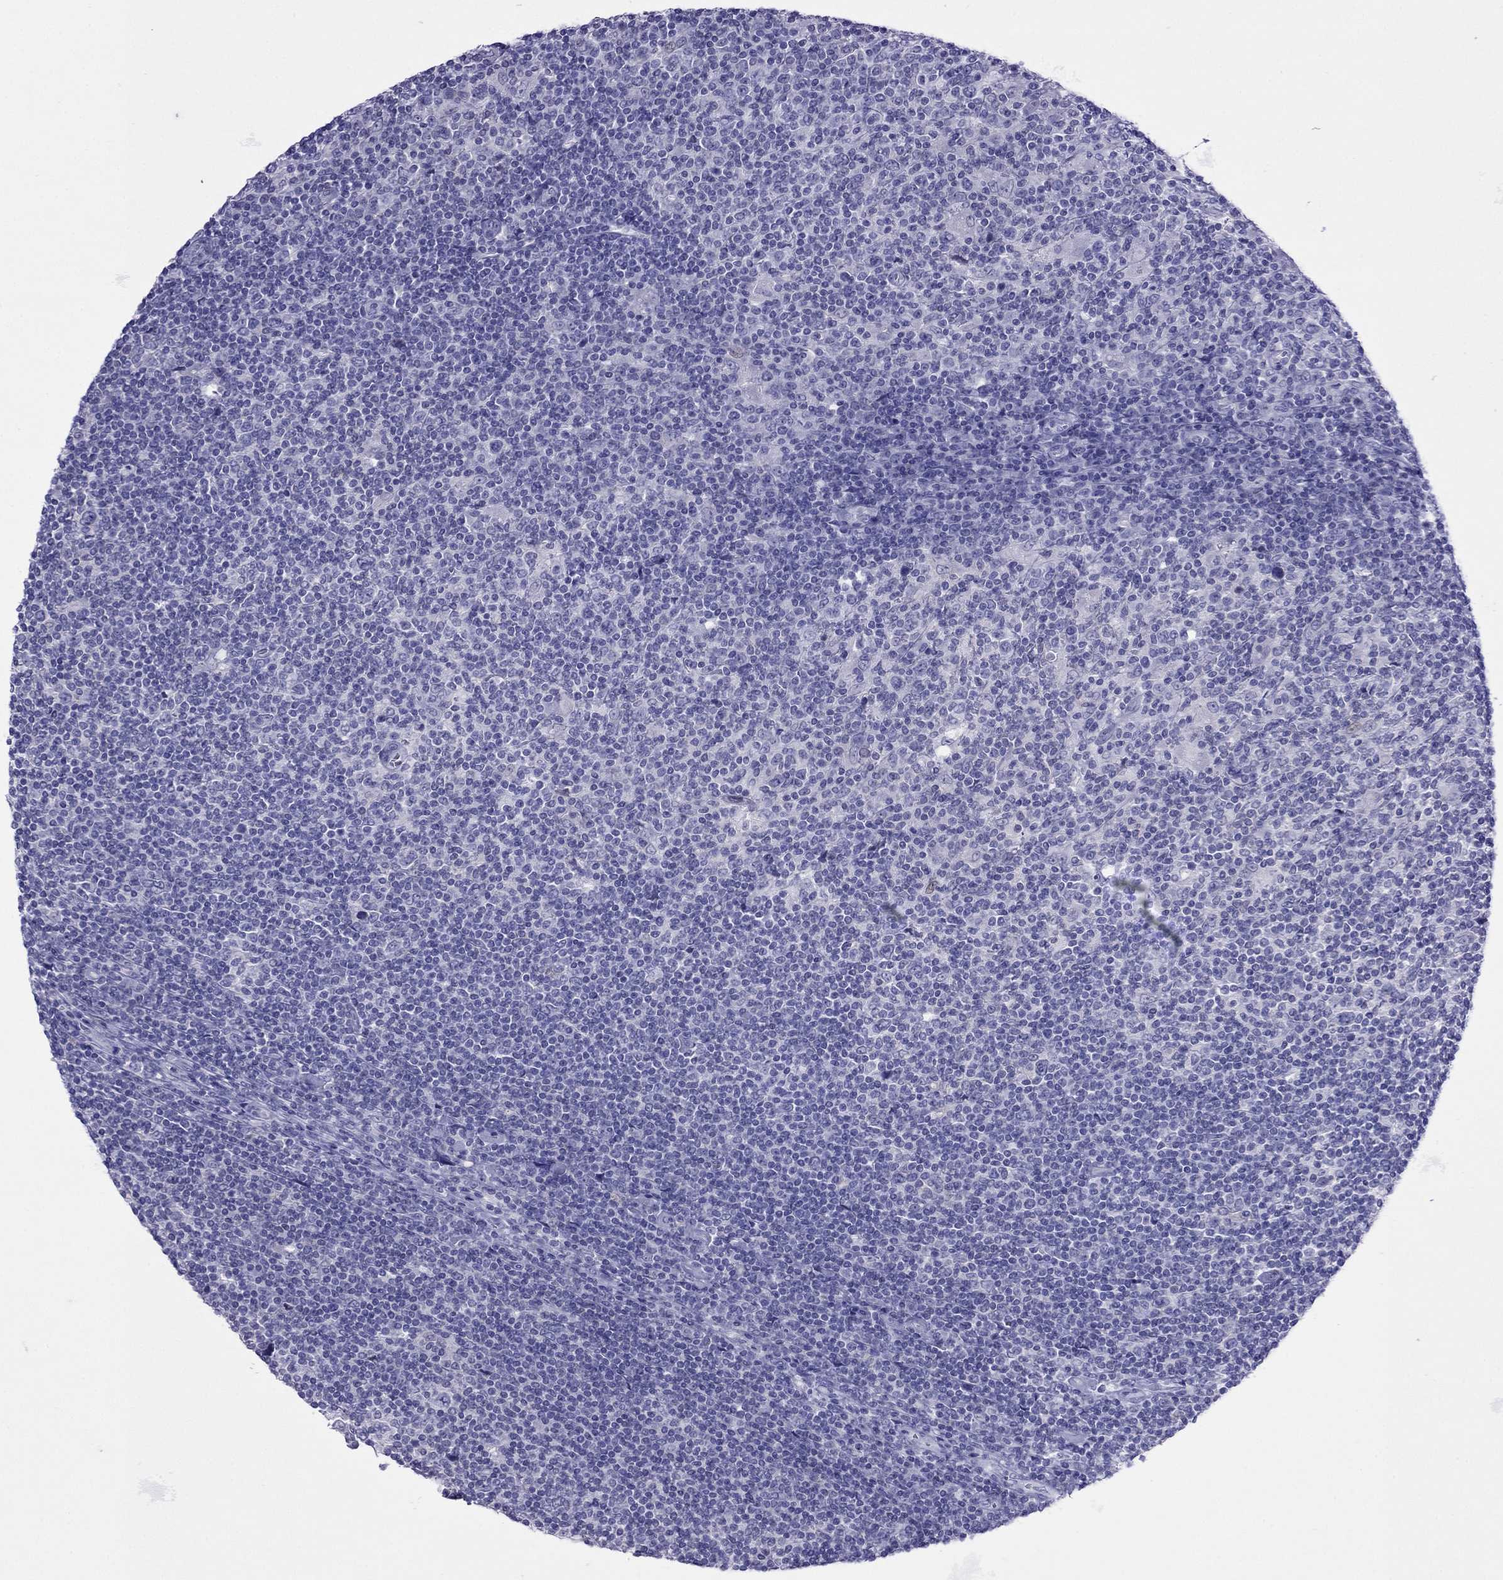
{"staining": {"intensity": "negative", "quantity": "none", "location": "none"}, "tissue": "lymphoma", "cell_type": "Tumor cells", "image_type": "cancer", "snomed": [{"axis": "morphology", "description": "Hodgkin's disease, NOS"}, {"axis": "topography", "description": "Lymph node"}], "caption": "An immunohistochemistry (IHC) image of lymphoma is shown. There is no staining in tumor cells of lymphoma.", "gene": "PCDHA6", "patient": {"sex": "male", "age": 40}}